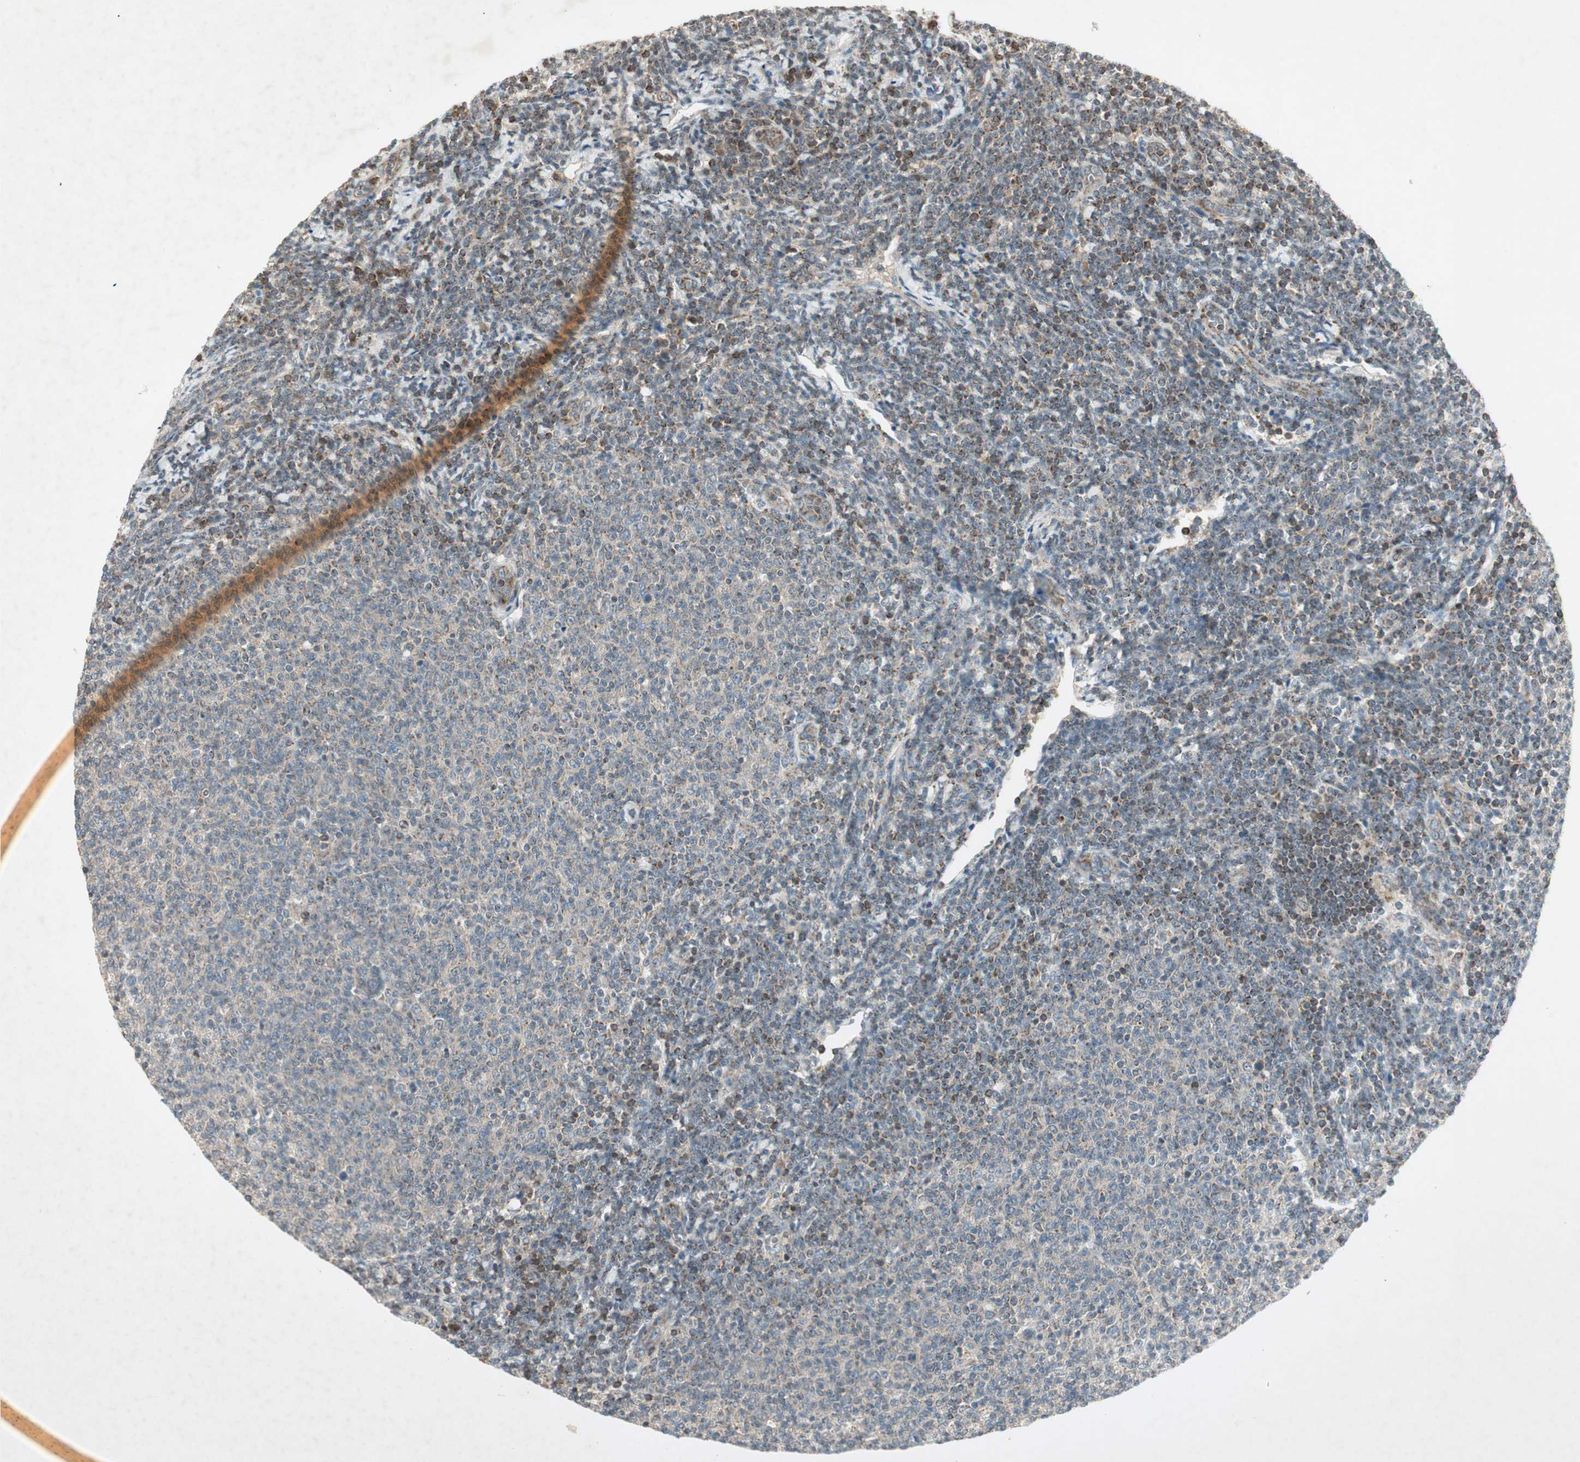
{"staining": {"intensity": "moderate", "quantity": "<25%", "location": "cytoplasmic/membranous"}, "tissue": "lymphoma", "cell_type": "Tumor cells", "image_type": "cancer", "snomed": [{"axis": "morphology", "description": "Malignant lymphoma, non-Hodgkin's type, Low grade"}, {"axis": "topography", "description": "Lymph node"}], "caption": "Protein expression analysis of human lymphoma reveals moderate cytoplasmic/membranous positivity in about <25% of tumor cells.", "gene": "USP2", "patient": {"sex": "male", "age": 66}}